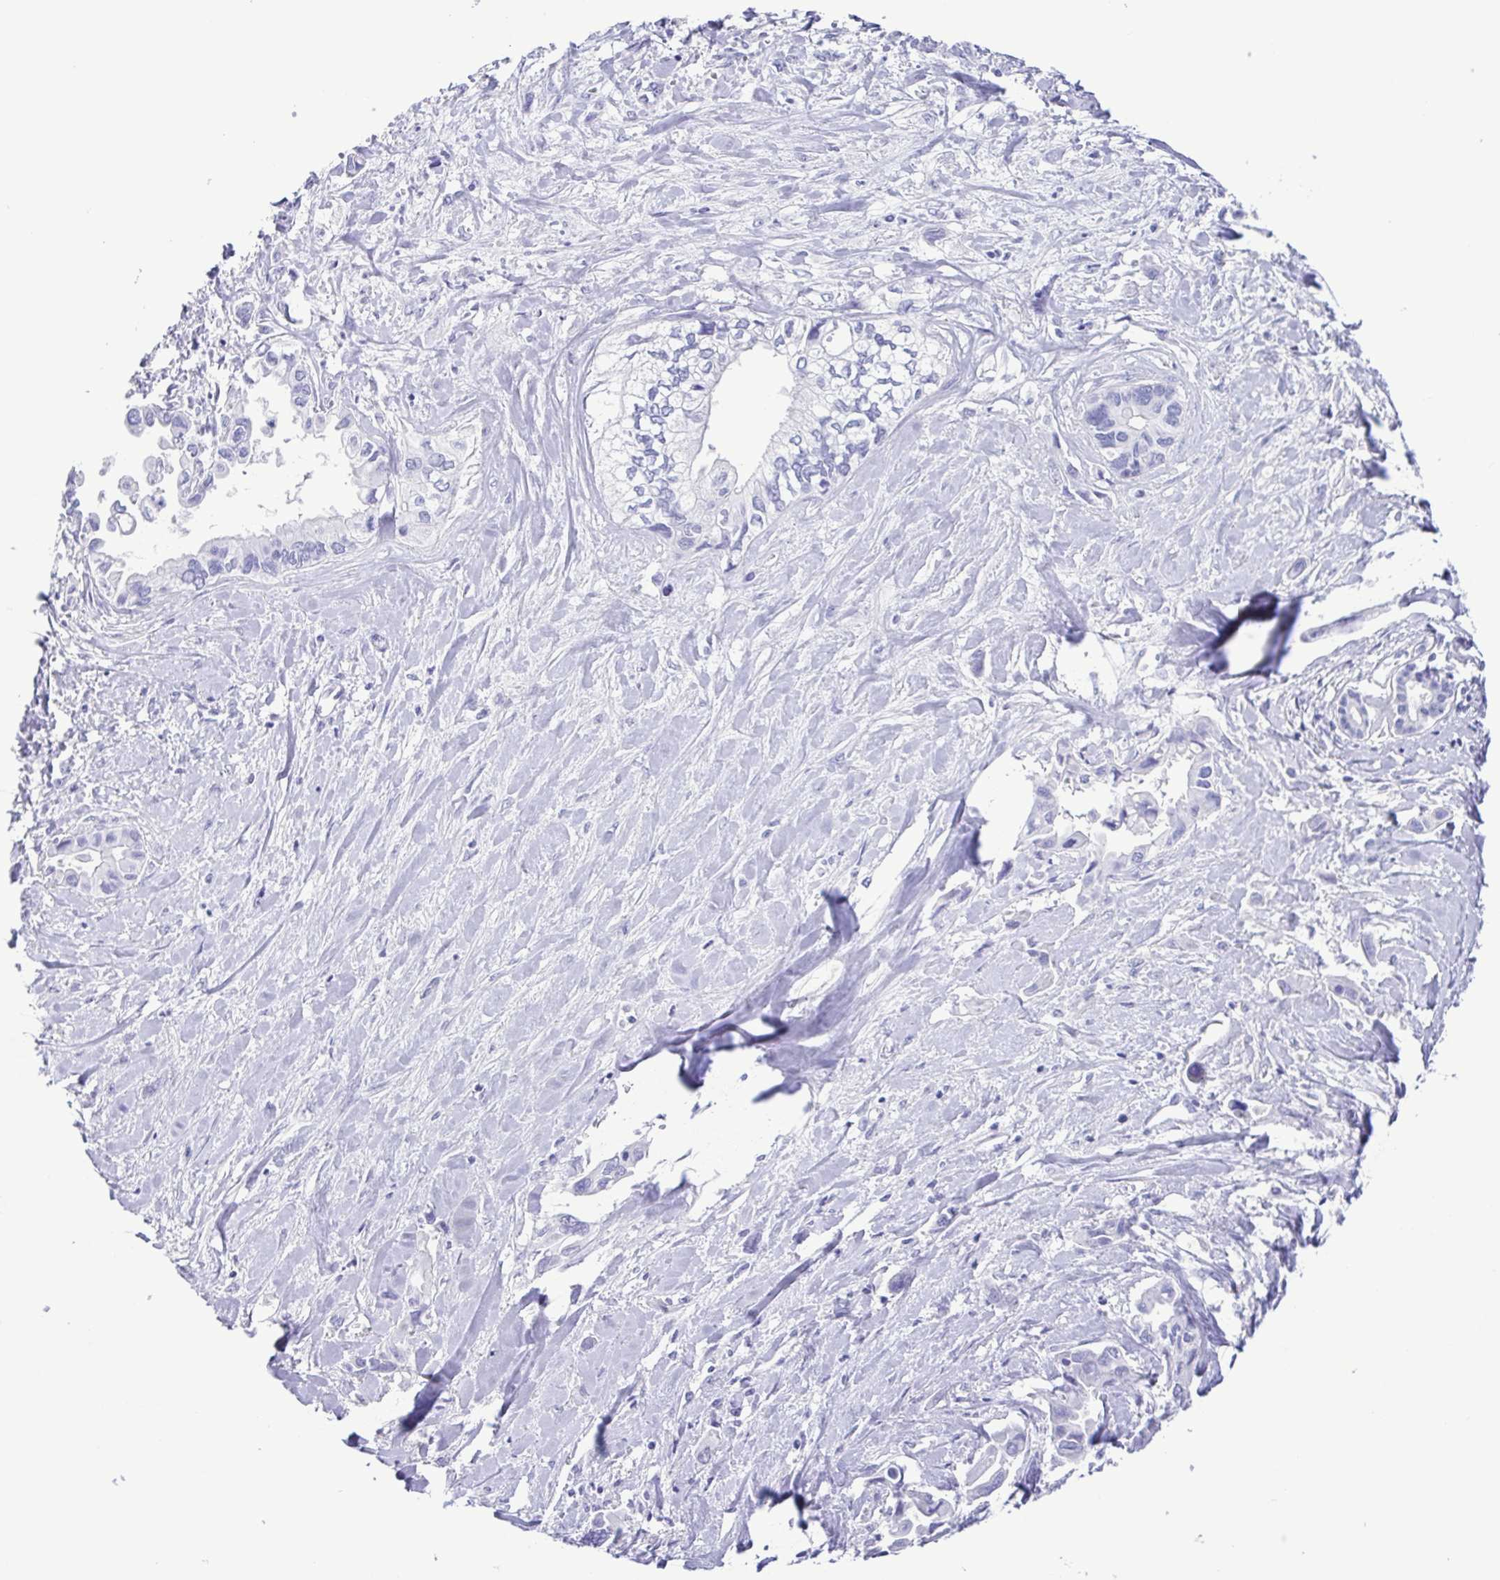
{"staining": {"intensity": "negative", "quantity": "none", "location": "none"}, "tissue": "liver cancer", "cell_type": "Tumor cells", "image_type": "cancer", "snomed": [{"axis": "morphology", "description": "Cholangiocarcinoma"}, {"axis": "topography", "description": "Liver"}], "caption": "High magnification brightfield microscopy of cholangiocarcinoma (liver) stained with DAB (brown) and counterstained with hematoxylin (blue): tumor cells show no significant expression. Brightfield microscopy of IHC stained with DAB (brown) and hematoxylin (blue), captured at high magnification.", "gene": "CASP14", "patient": {"sex": "female", "age": 64}}